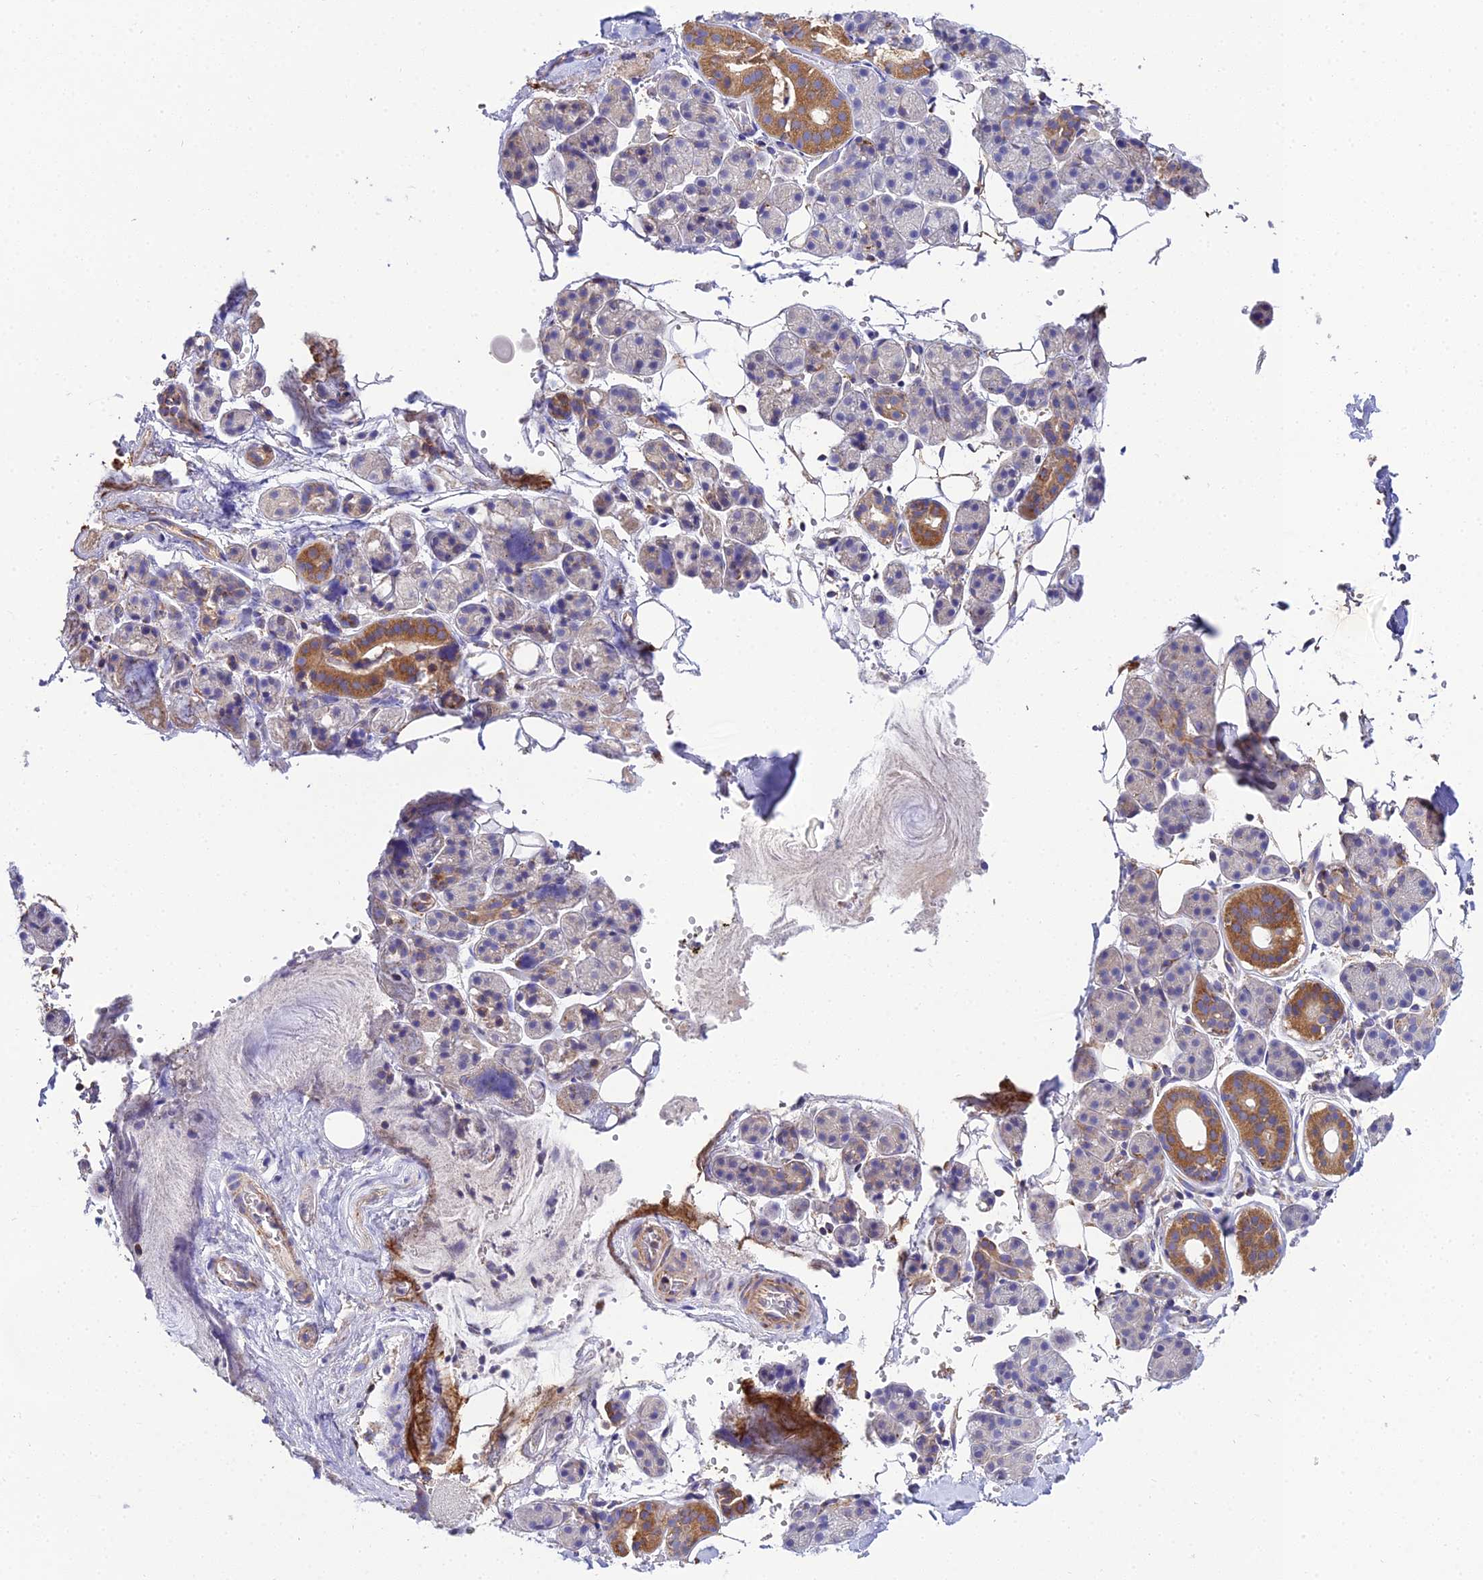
{"staining": {"intensity": "strong", "quantity": "<25%", "location": "cytoplasmic/membranous"}, "tissue": "salivary gland", "cell_type": "Glandular cells", "image_type": "normal", "snomed": [{"axis": "morphology", "description": "Normal tissue, NOS"}, {"axis": "topography", "description": "Salivary gland"}], "caption": "A high-resolution histopathology image shows immunohistochemistry staining of benign salivary gland, which demonstrates strong cytoplasmic/membranous expression in about <25% of glandular cells.", "gene": "NIPSNAP3A", "patient": {"sex": "female", "age": 33}}